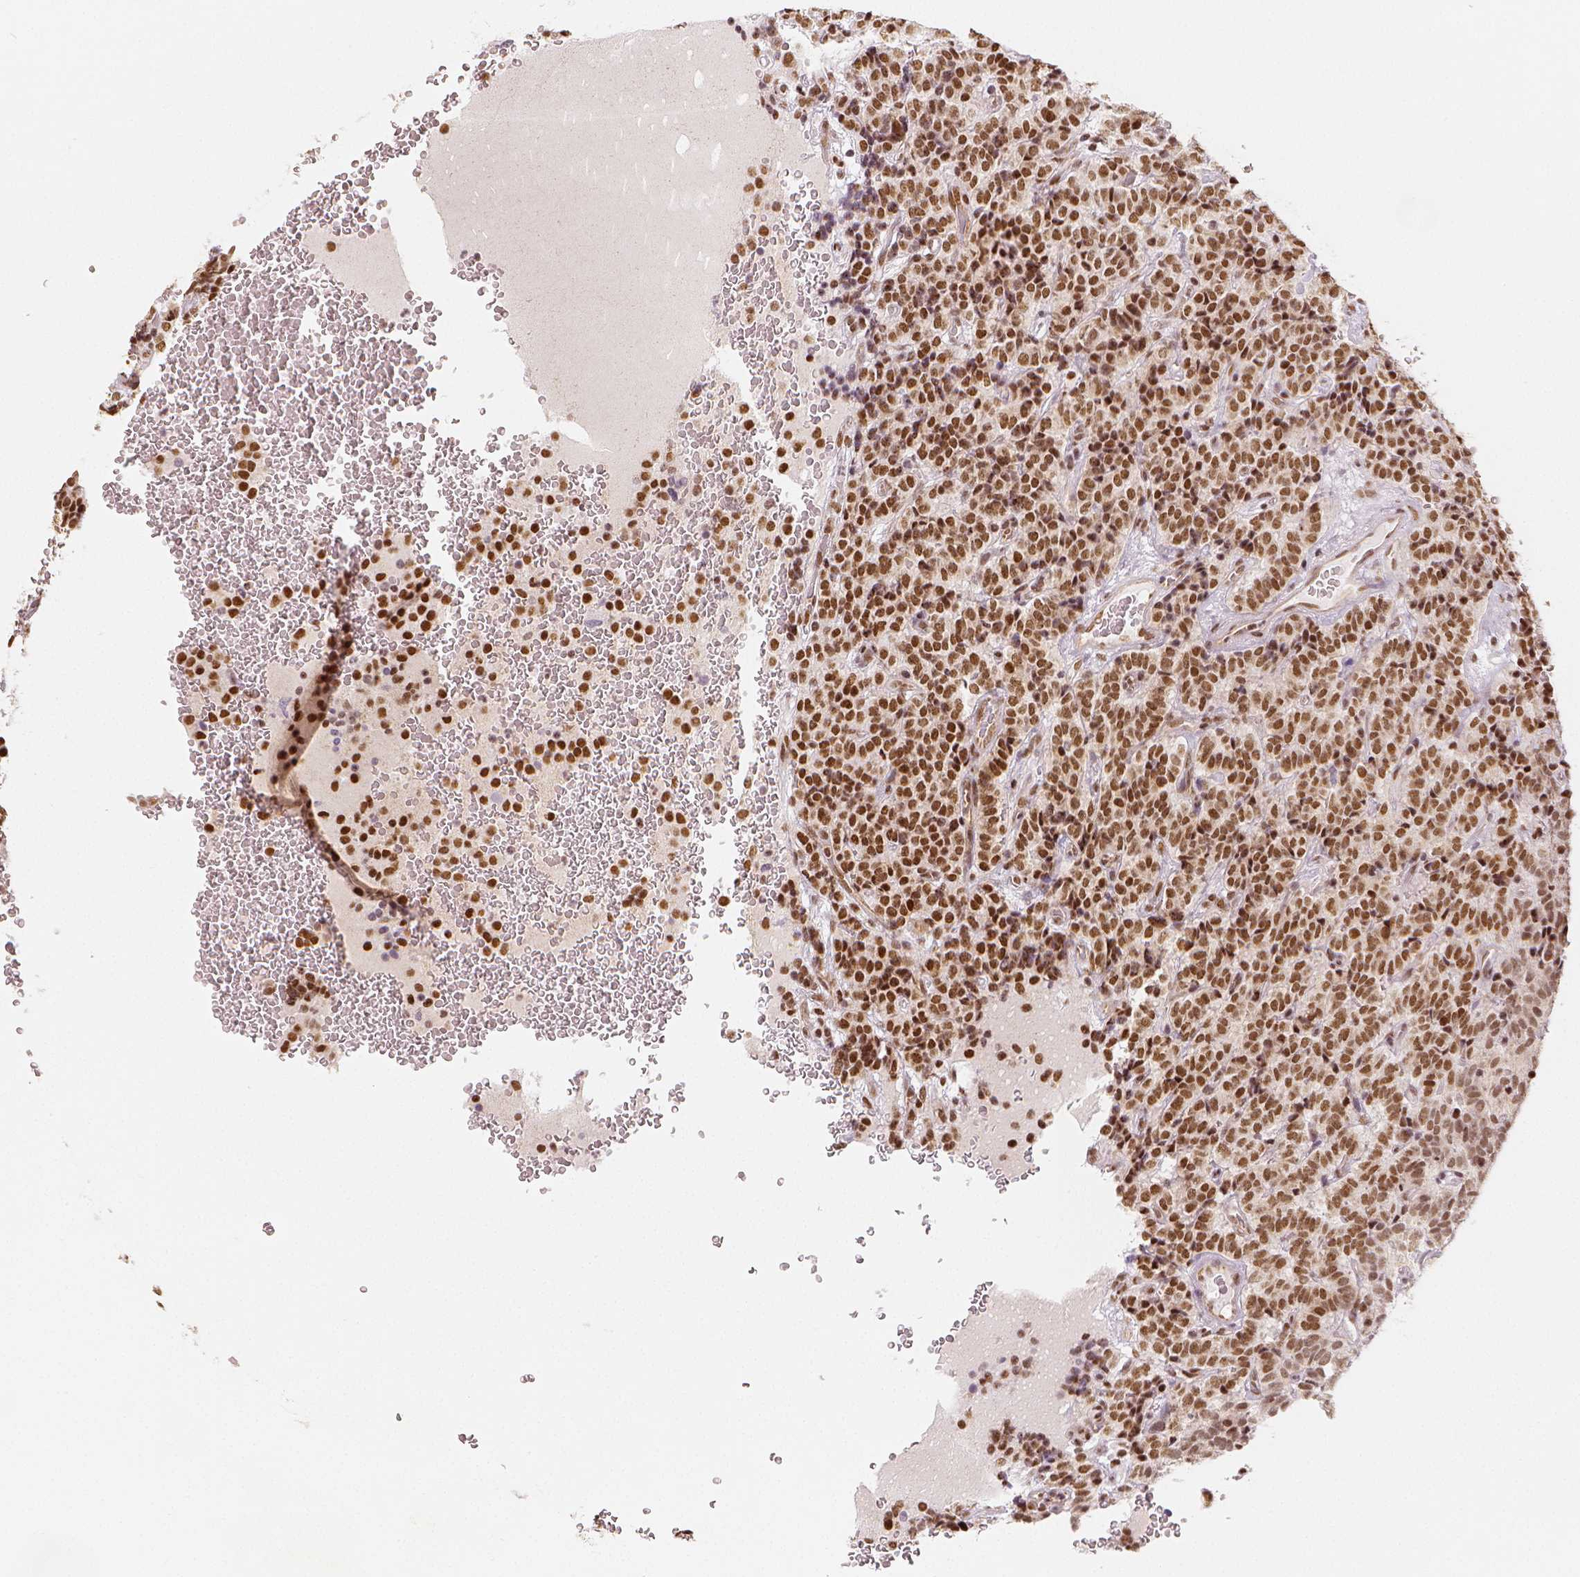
{"staining": {"intensity": "moderate", "quantity": ">75%", "location": "nuclear"}, "tissue": "carcinoid", "cell_type": "Tumor cells", "image_type": "cancer", "snomed": [{"axis": "morphology", "description": "Carcinoid, malignant, NOS"}, {"axis": "topography", "description": "Pancreas"}], "caption": "Immunohistochemical staining of carcinoid exhibits medium levels of moderate nuclear expression in approximately >75% of tumor cells.", "gene": "KDM5B", "patient": {"sex": "male", "age": 36}}